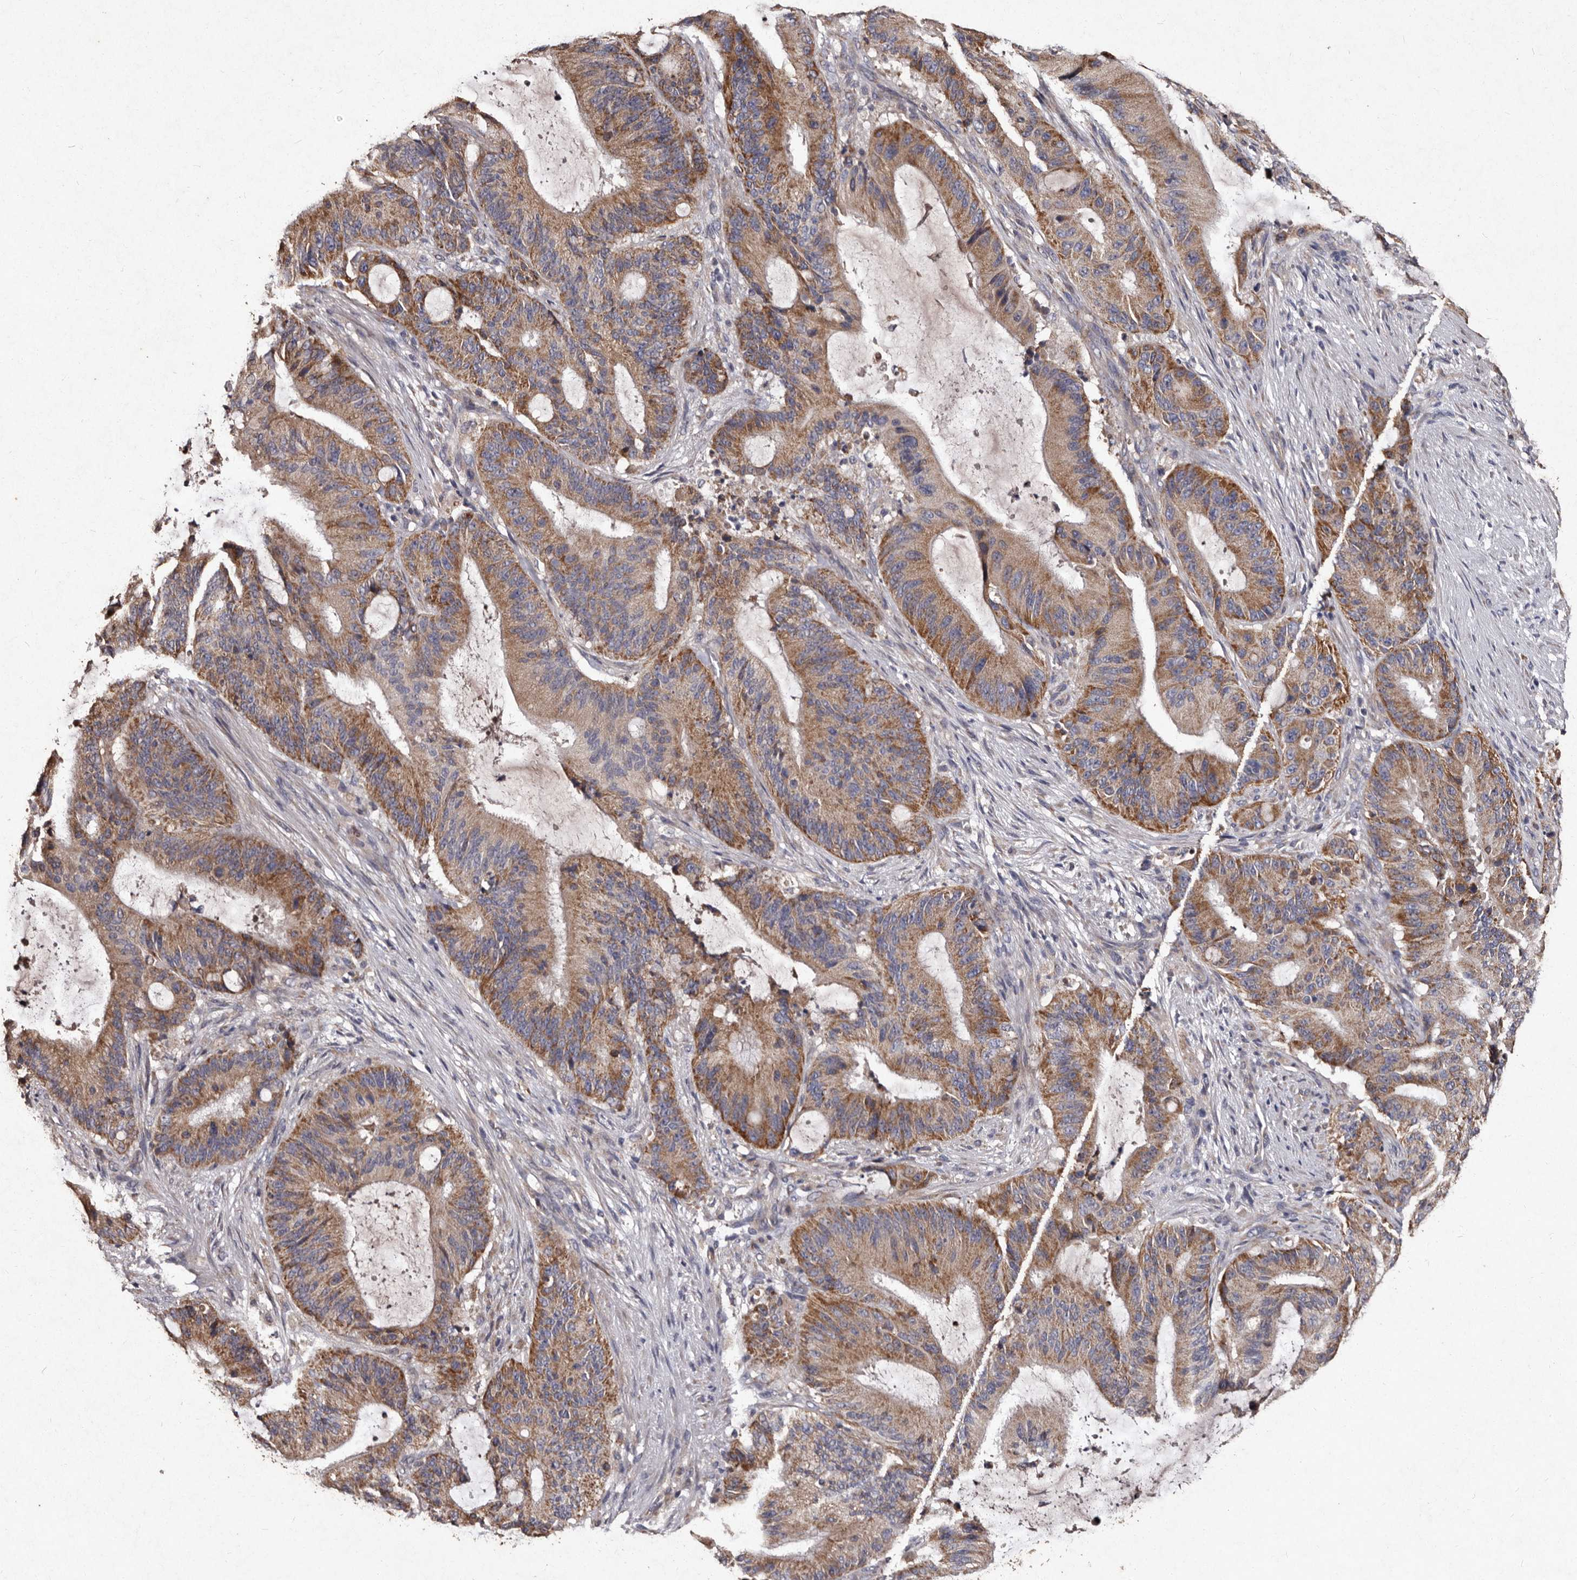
{"staining": {"intensity": "moderate", "quantity": ">75%", "location": "cytoplasmic/membranous"}, "tissue": "liver cancer", "cell_type": "Tumor cells", "image_type": "cancer", "snomed": [{"axis": "morphology", "description": "Normal tissue, NOS"}, {"axis": "morphology", "description": "Cholangiocarcinoma"}, {"axis": "topography", "description": "Liver"}, {"axis": "topography", "description": "Peripheral nerve tissue"}], "caption": "Immunohistochemical staining of human liver cancer reveals moderate cytoplasmic/membranous protein staining in approximately >75% of tumor cells.", "gene": "TFB1M", "patient": {"sex": "female", "age": 73}}